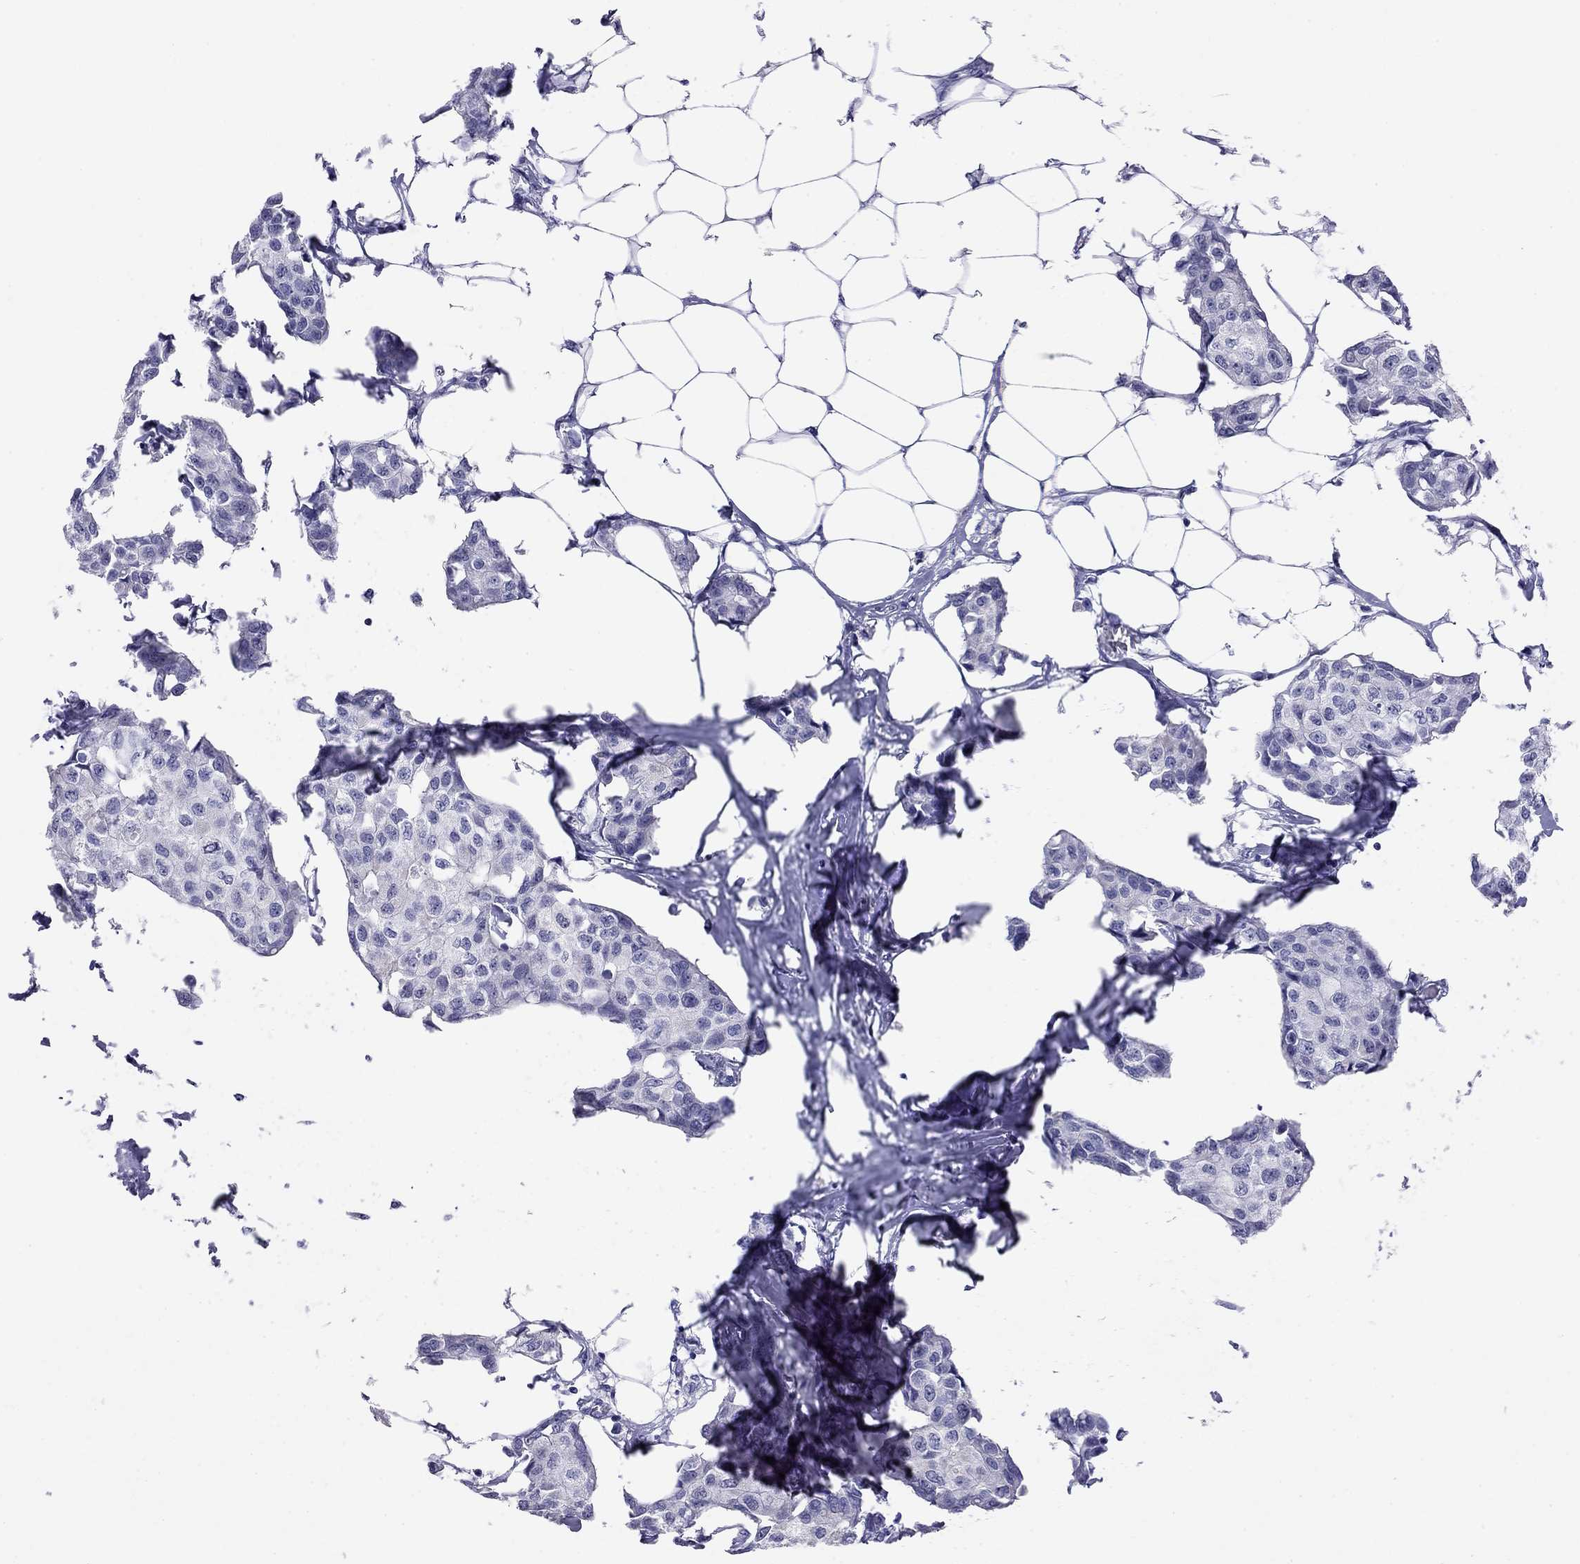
{"staining": {"intensity": "negative", "quantity": "none", "location": "none"}, "tissue": "breast cancer", "cell_type": "Tumor cells", "image_type": "cancer", "snomed": [{"axis": "morphology", "description": "Duct carcinoma"}, {"axis": "topography", "description": "Breast"}], "caption": "Photomicrograph shows no protein positivity in tumor cells of intraductal carcinoma (breast) tissue. The staining was performed using DAB to visualize the protein expression in brown, while the nuclei were stained in blue with hematoxylin (Magnification: 20x).", "gene": "ARMC12", "patient": {"sex": "female", "age": 80}}